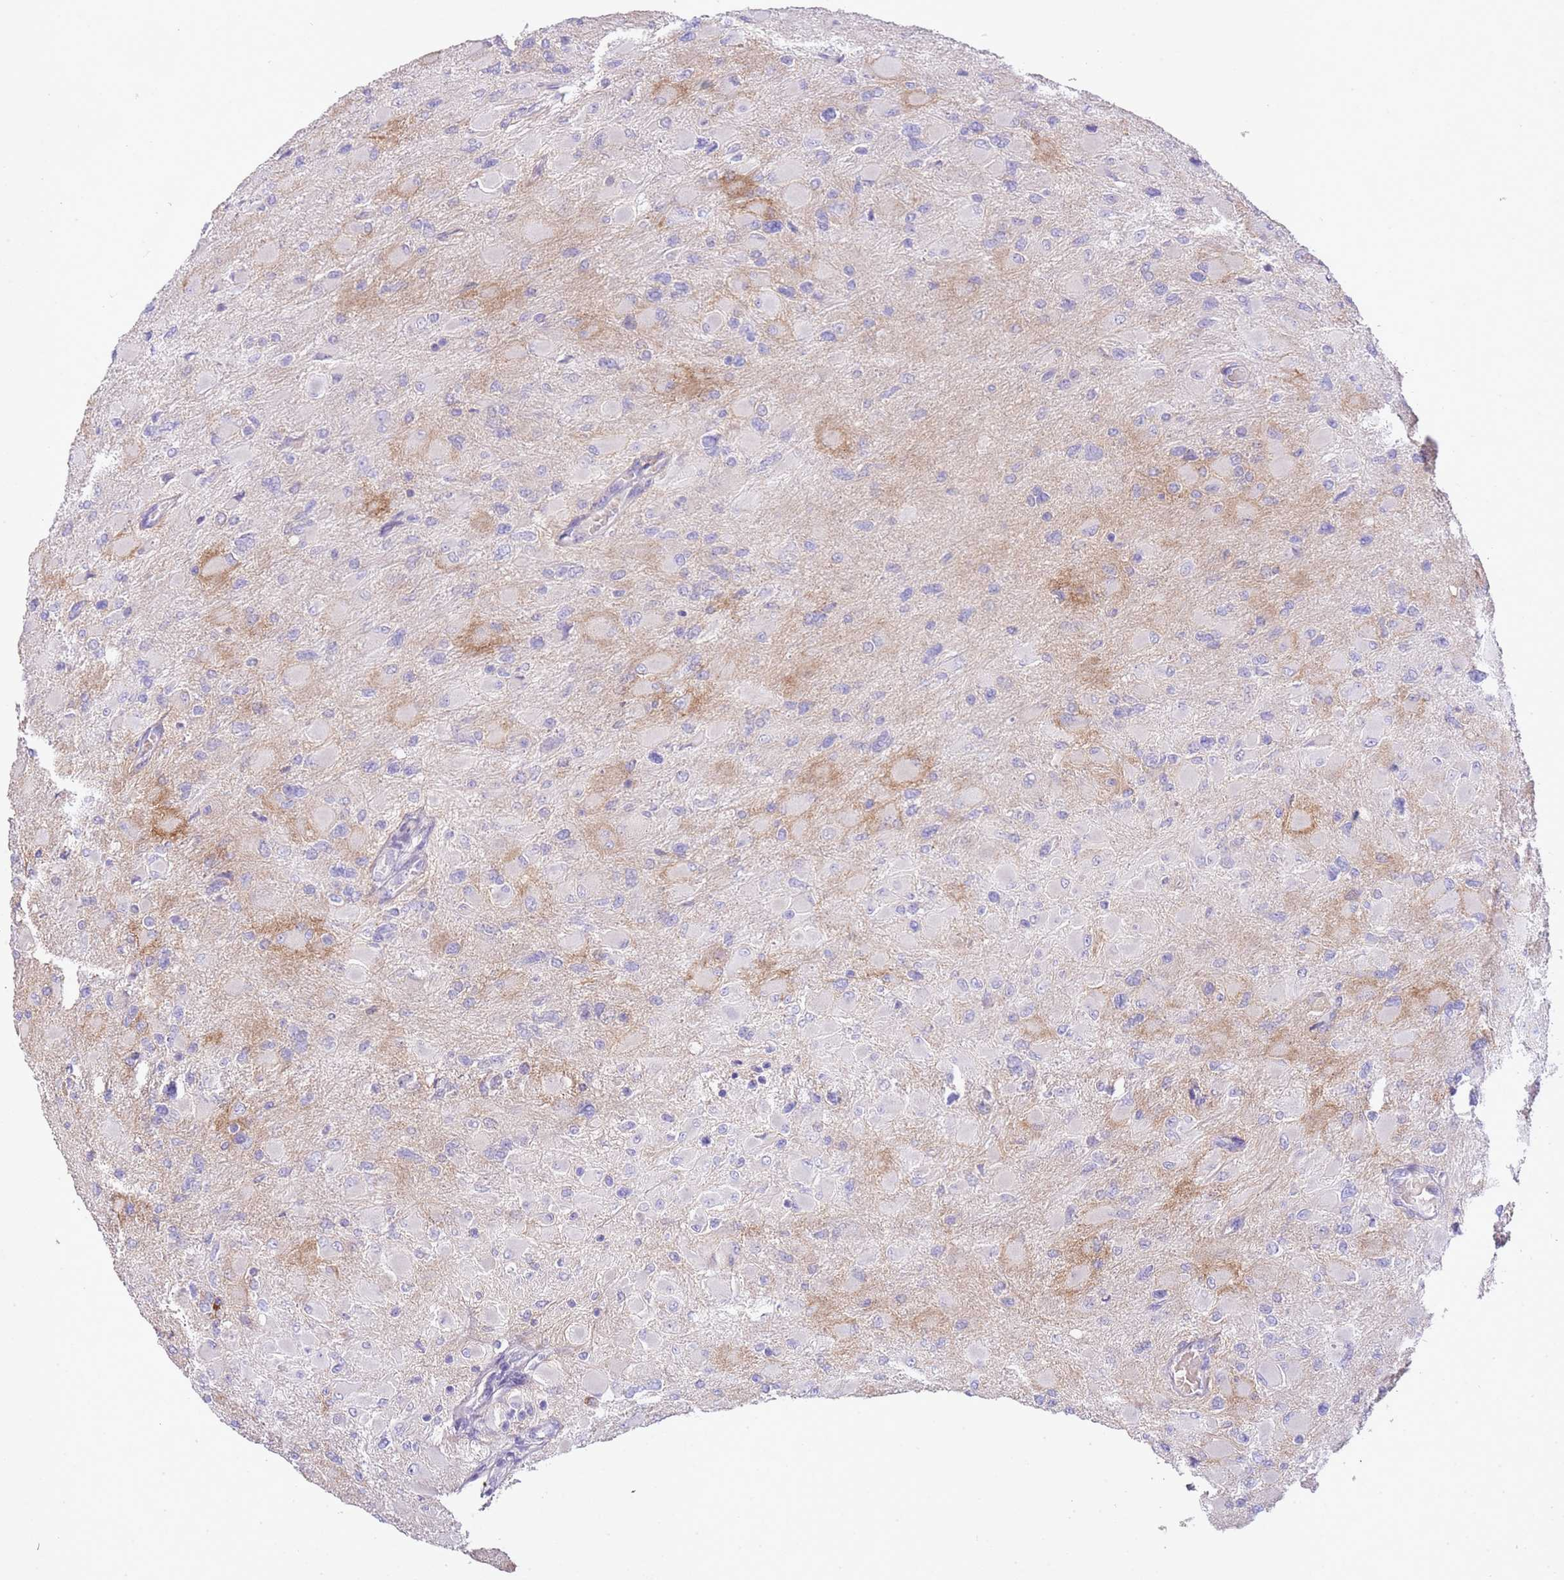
{"staining": {"intensity": "moderate", "quantity": "<25%", "location": "cytoplasmic/membranous"}, "tissue": "glioma", "cell_type": "Tumor cells", "image_type": "cancer", "snomed": [{"axis": "morphology", "description": "Glioma, malignant, High grade"}, {"axis": "topography", "description": "Cerebral cortex"}], "caption": "Immunohistochemistry (IHC) of glioma exhibits low levels of moderate cytoplasmic/membranous staining in about <25% of tumor cells.", "gene": "ABHD17A", "patient": {"sex": "female", "age": 36}}